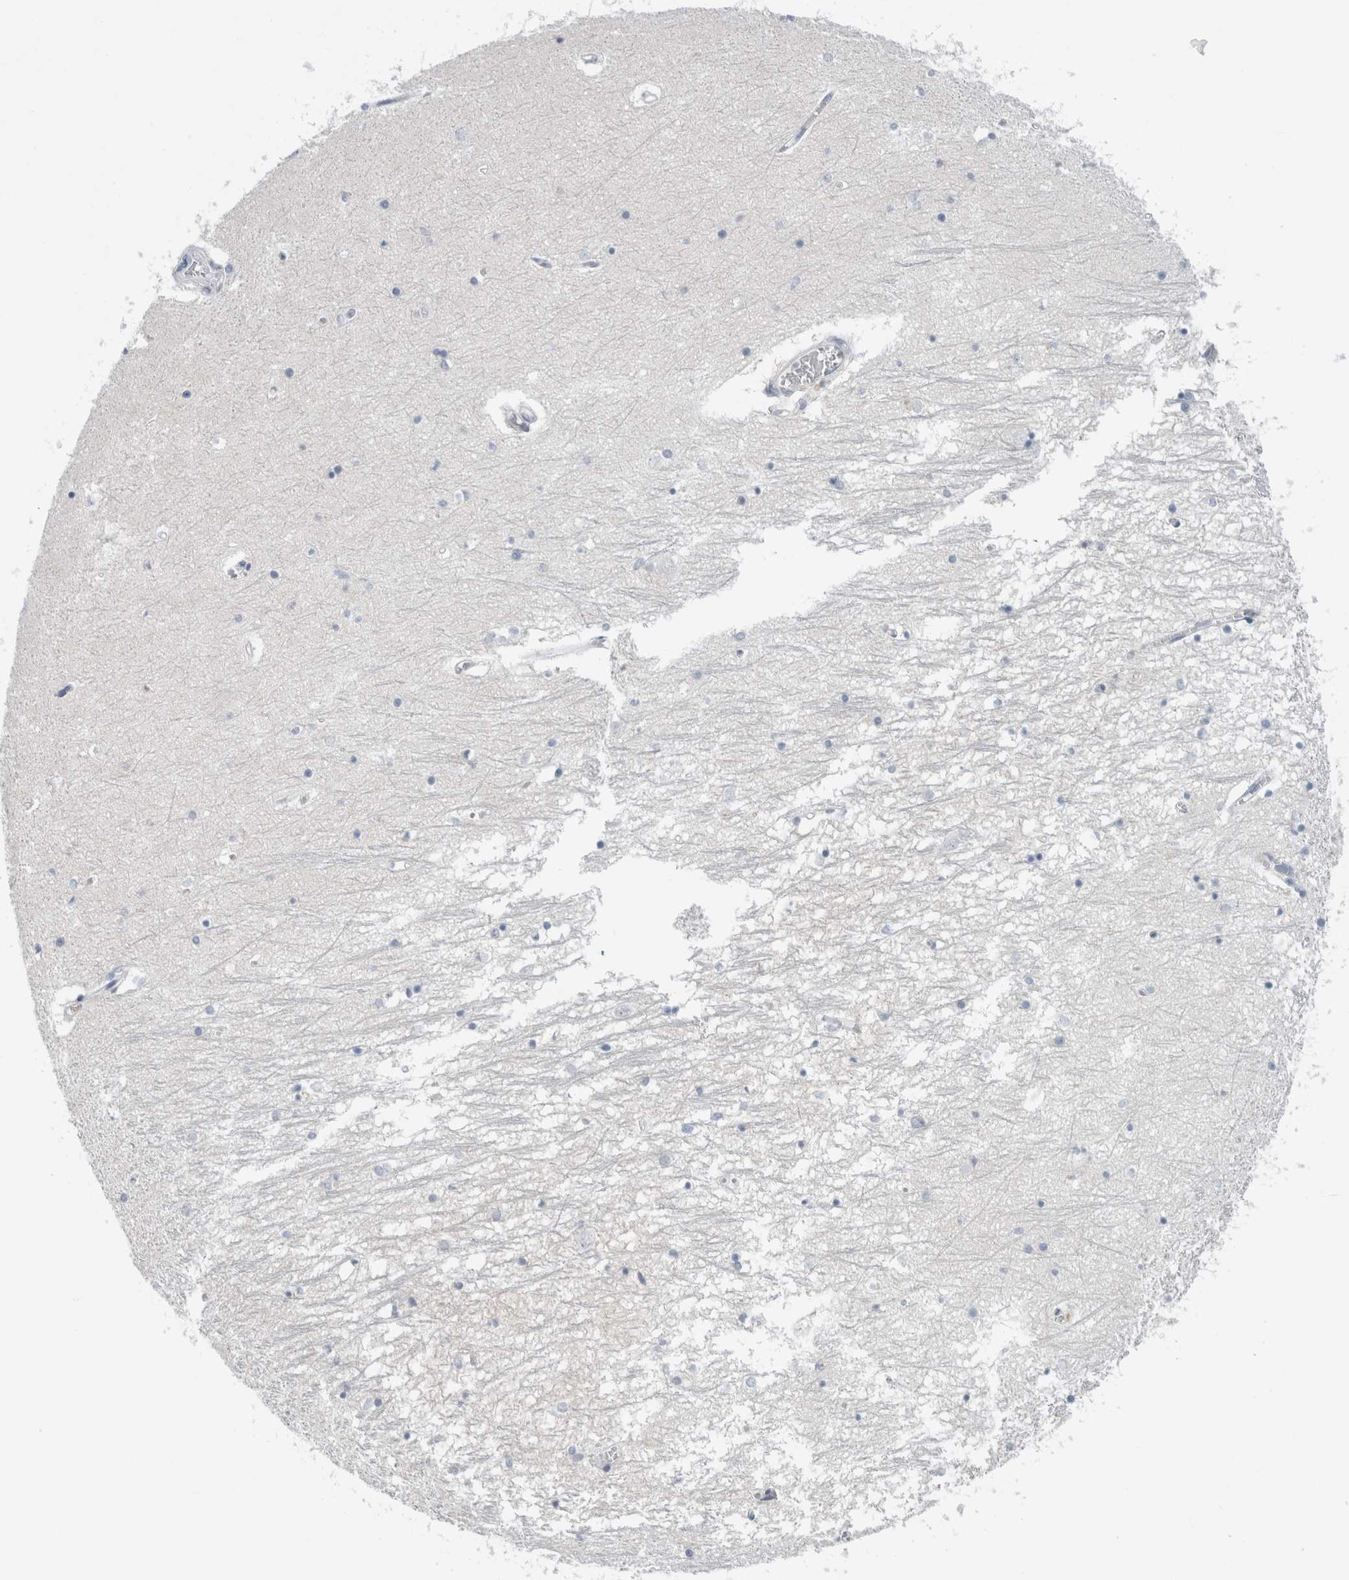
{"staining": {"intensity": "negative", "quantity": "none", "location": "none"}, "tissue": "hippocampus", "cell_type": "Glial cells", "image_type": "normal", "snomed": [{"axis": "morphology", "description": "Normal tissue, NOS"}, {"axis": "topography", "description": "Hippocampus"}], "caption": "This is a image of IHC staining of normal hippocampus, which shows no expression in glial cells.", "gene": "CASP6", "patient": {"sex": "male", "age": 70}}